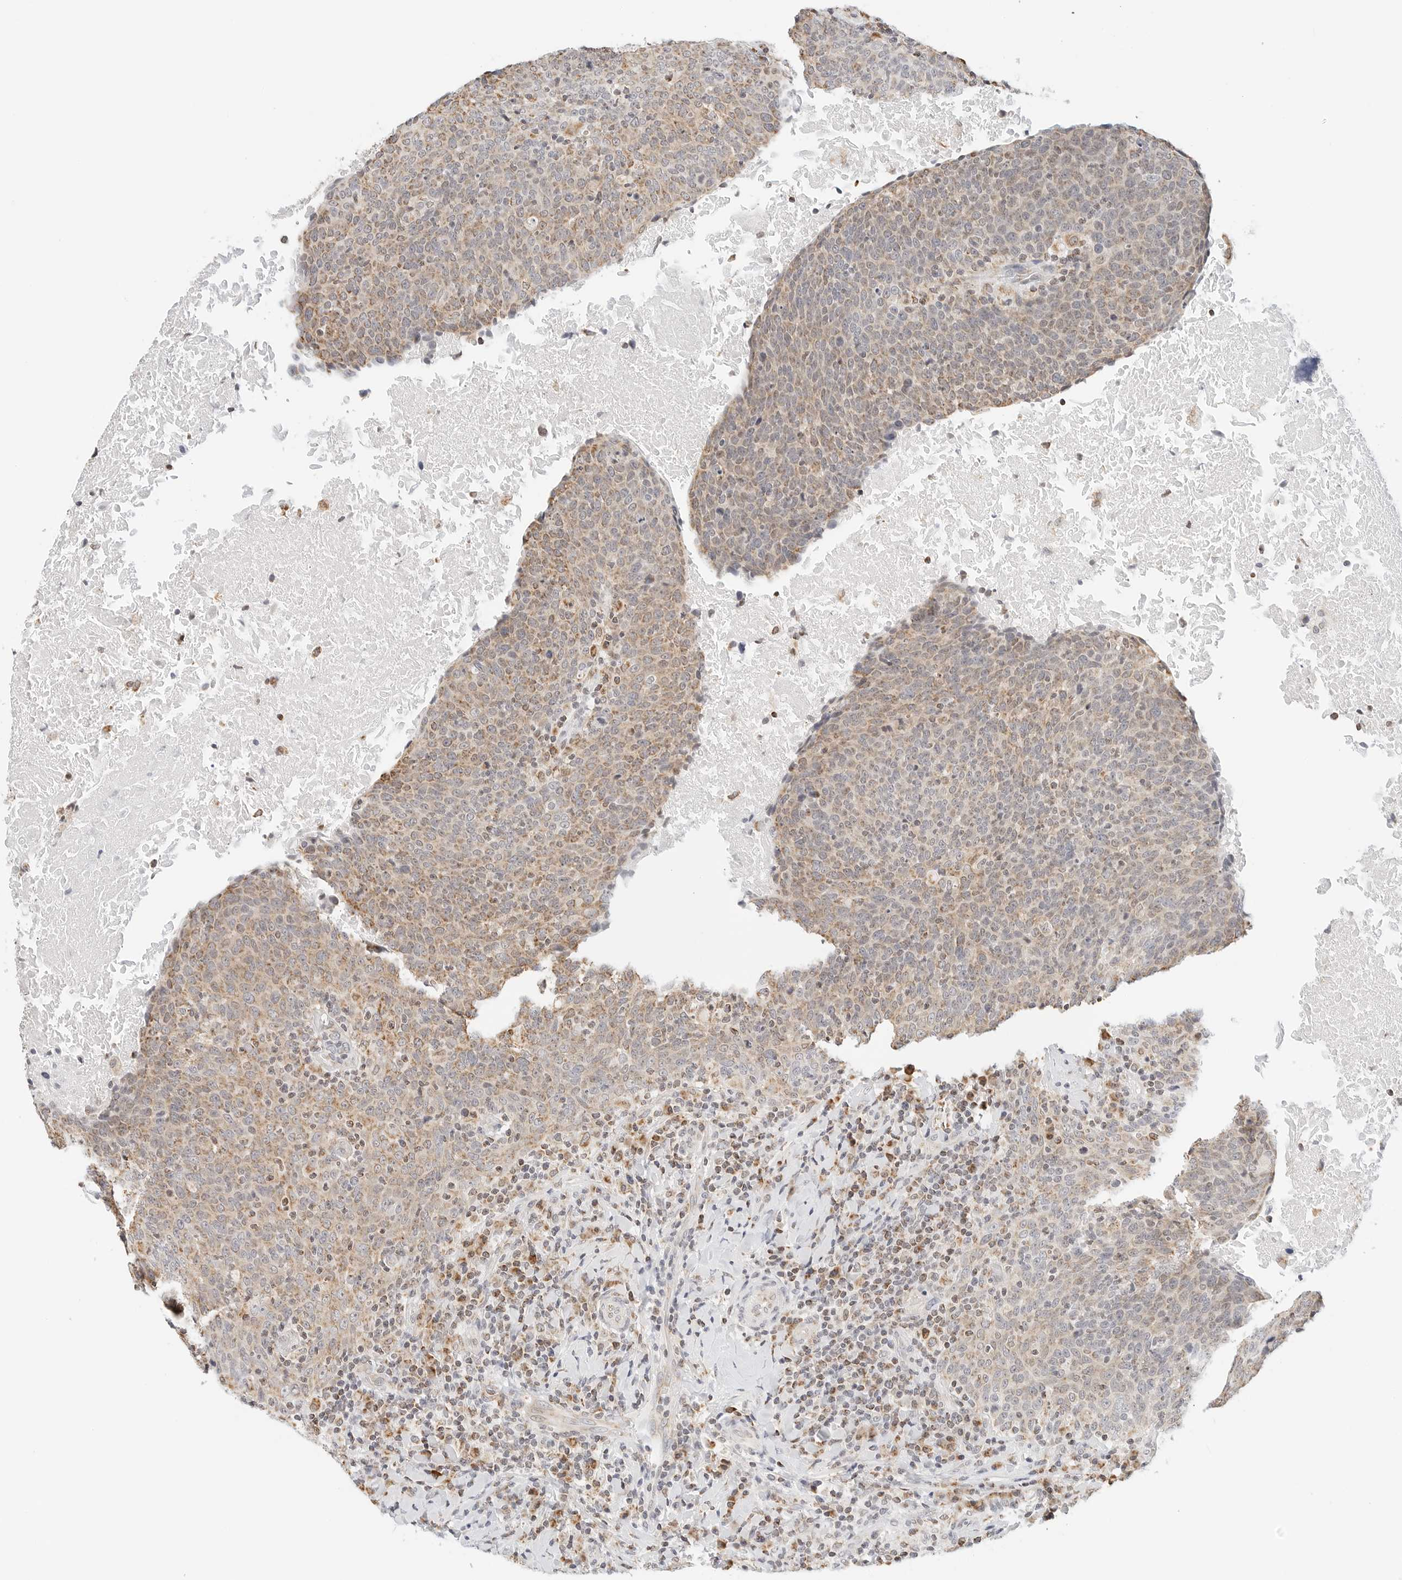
{"staining": {"intensity": "weak", "quantity": ">75%", "location": "cytoplasmic/membranous"}, "tissue": "head and neck cancer", "cell_type": "Tumor cells", "image_type": "cancer", "snomed": [{"axis": "morphology", "description": "Squamous cell carcinoma, NOS"}, {"axis": "morphology", "description": "Squamous cell carcinoma, metastatic, NOS"}, {"axis": "topography", "description": "Lymph node"}, {"axis": "topography", "description": "Head-Neck"}], "caption": "Immunohistochemical staining of human metastatic squamous cell carcinoma (head and neck) exhibits low levels of weak cytoplasmic/membranous positivity in about >75% of tumor cells. The staining is performed using DAB (3,3'-diaminobenzidine) brown chromogen to label protein expression. The nuclei are counter-stained blue using hematoxylin.", "gene": "ATL1", "patient": {"sex": "male", "age": 62}}